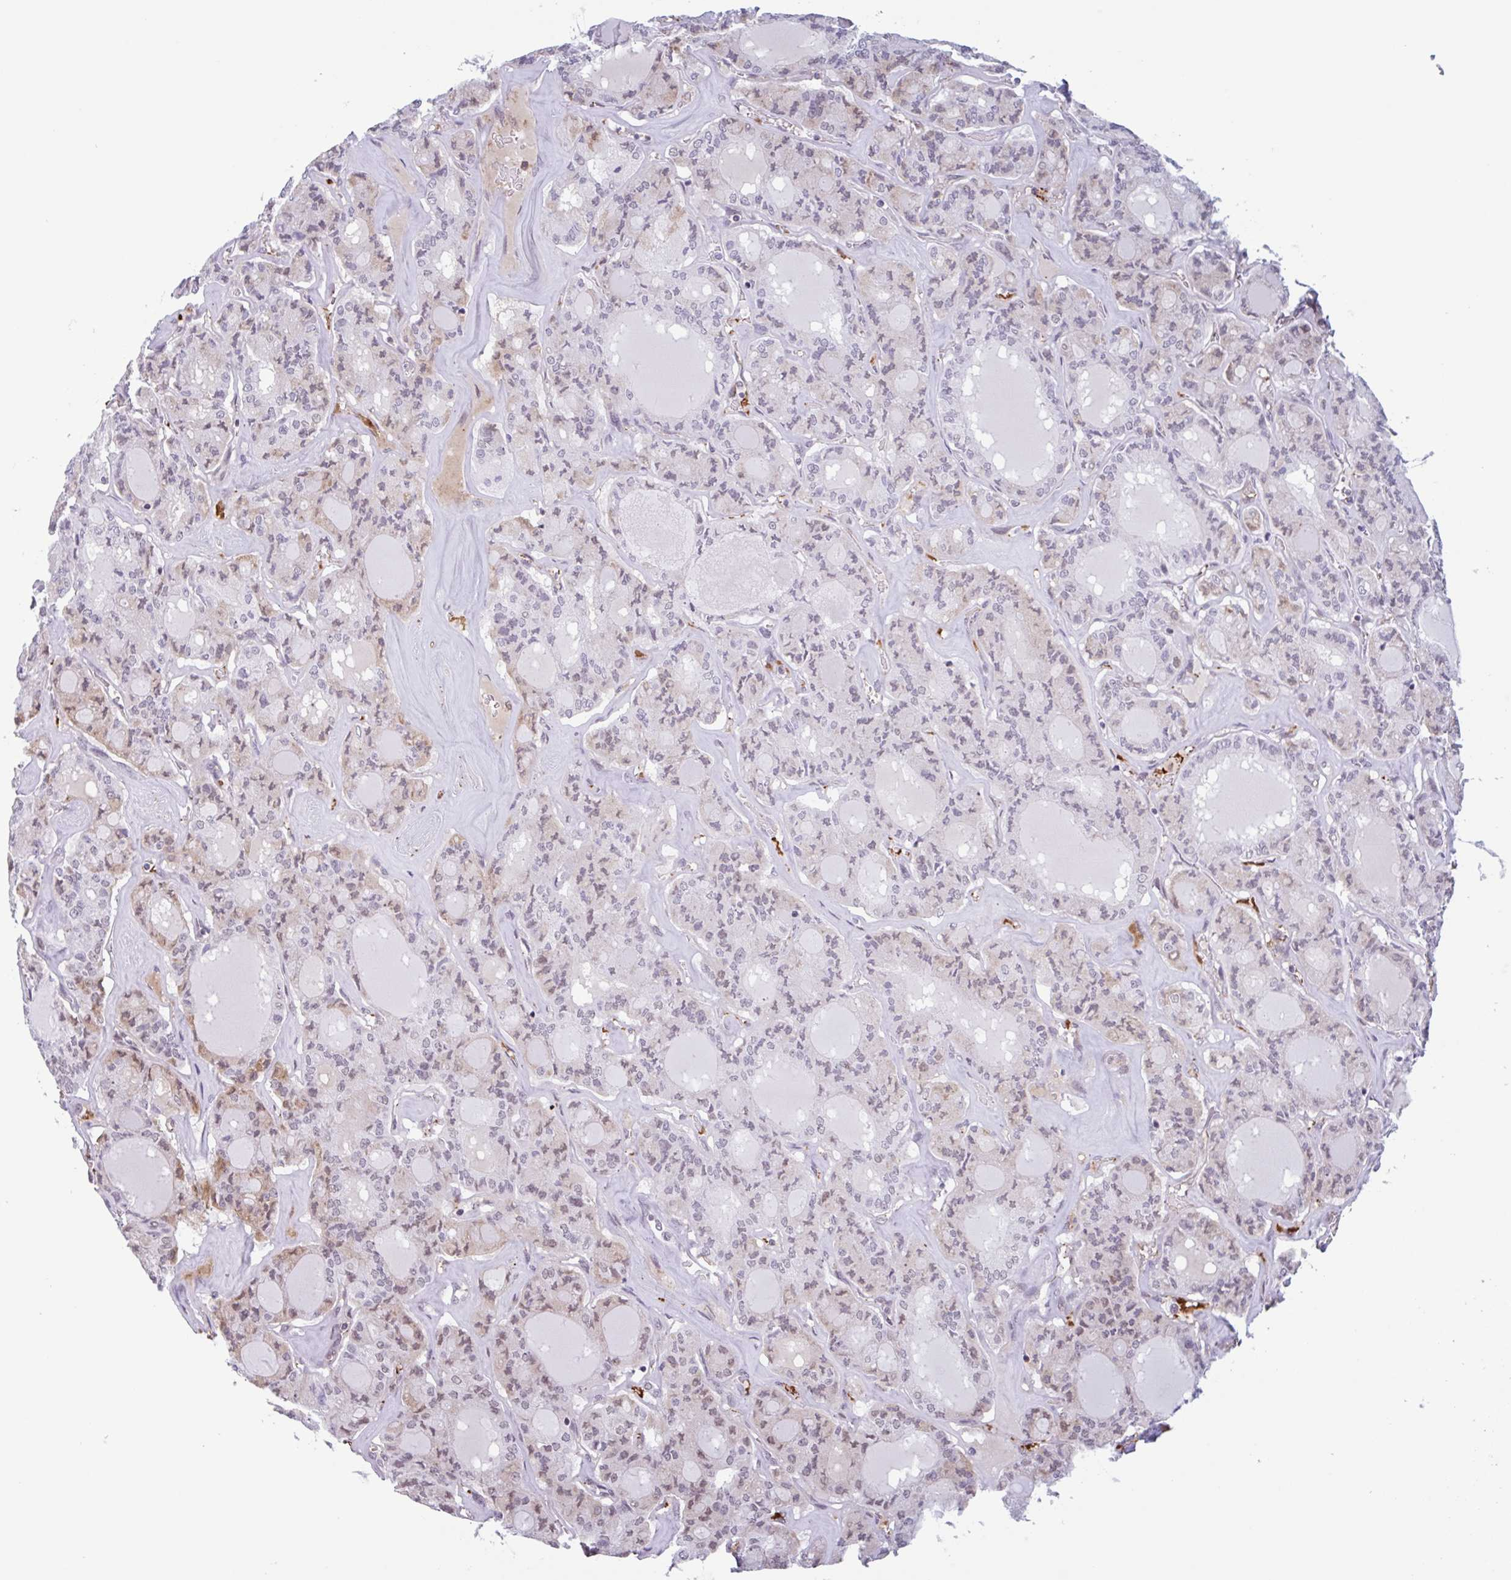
{"staining": {"intensity": "moderate", "quantity": "<25%", "location": "cytoplasmic/membranous,nuclear"}, "tissue": "thyroid cancer", "cell_type": "Tumor cells", "image_type": "cancer", "snomed": [{"axis": "morphology", "description": "Papillary adenocarcinoma, NOS"}, {"axis": "topography", "description": "Thyroid gland"}], "caption": "Papillary adenocarcinoma (thyroid) tissue displays moderate cytoplasmic/membranous and nuclear positivity in approximately <25% of tumor cells, visualized by immunohistochemistry. The staining was performed using DAB (3,3'-diaminobenzidine) to visualize the protein expression in brown, while the nuclei were stained in blue with hematoxylin (Magnification: 20x).", "gene": "PLG", "patient": {"sex": "male", "age": 87}}